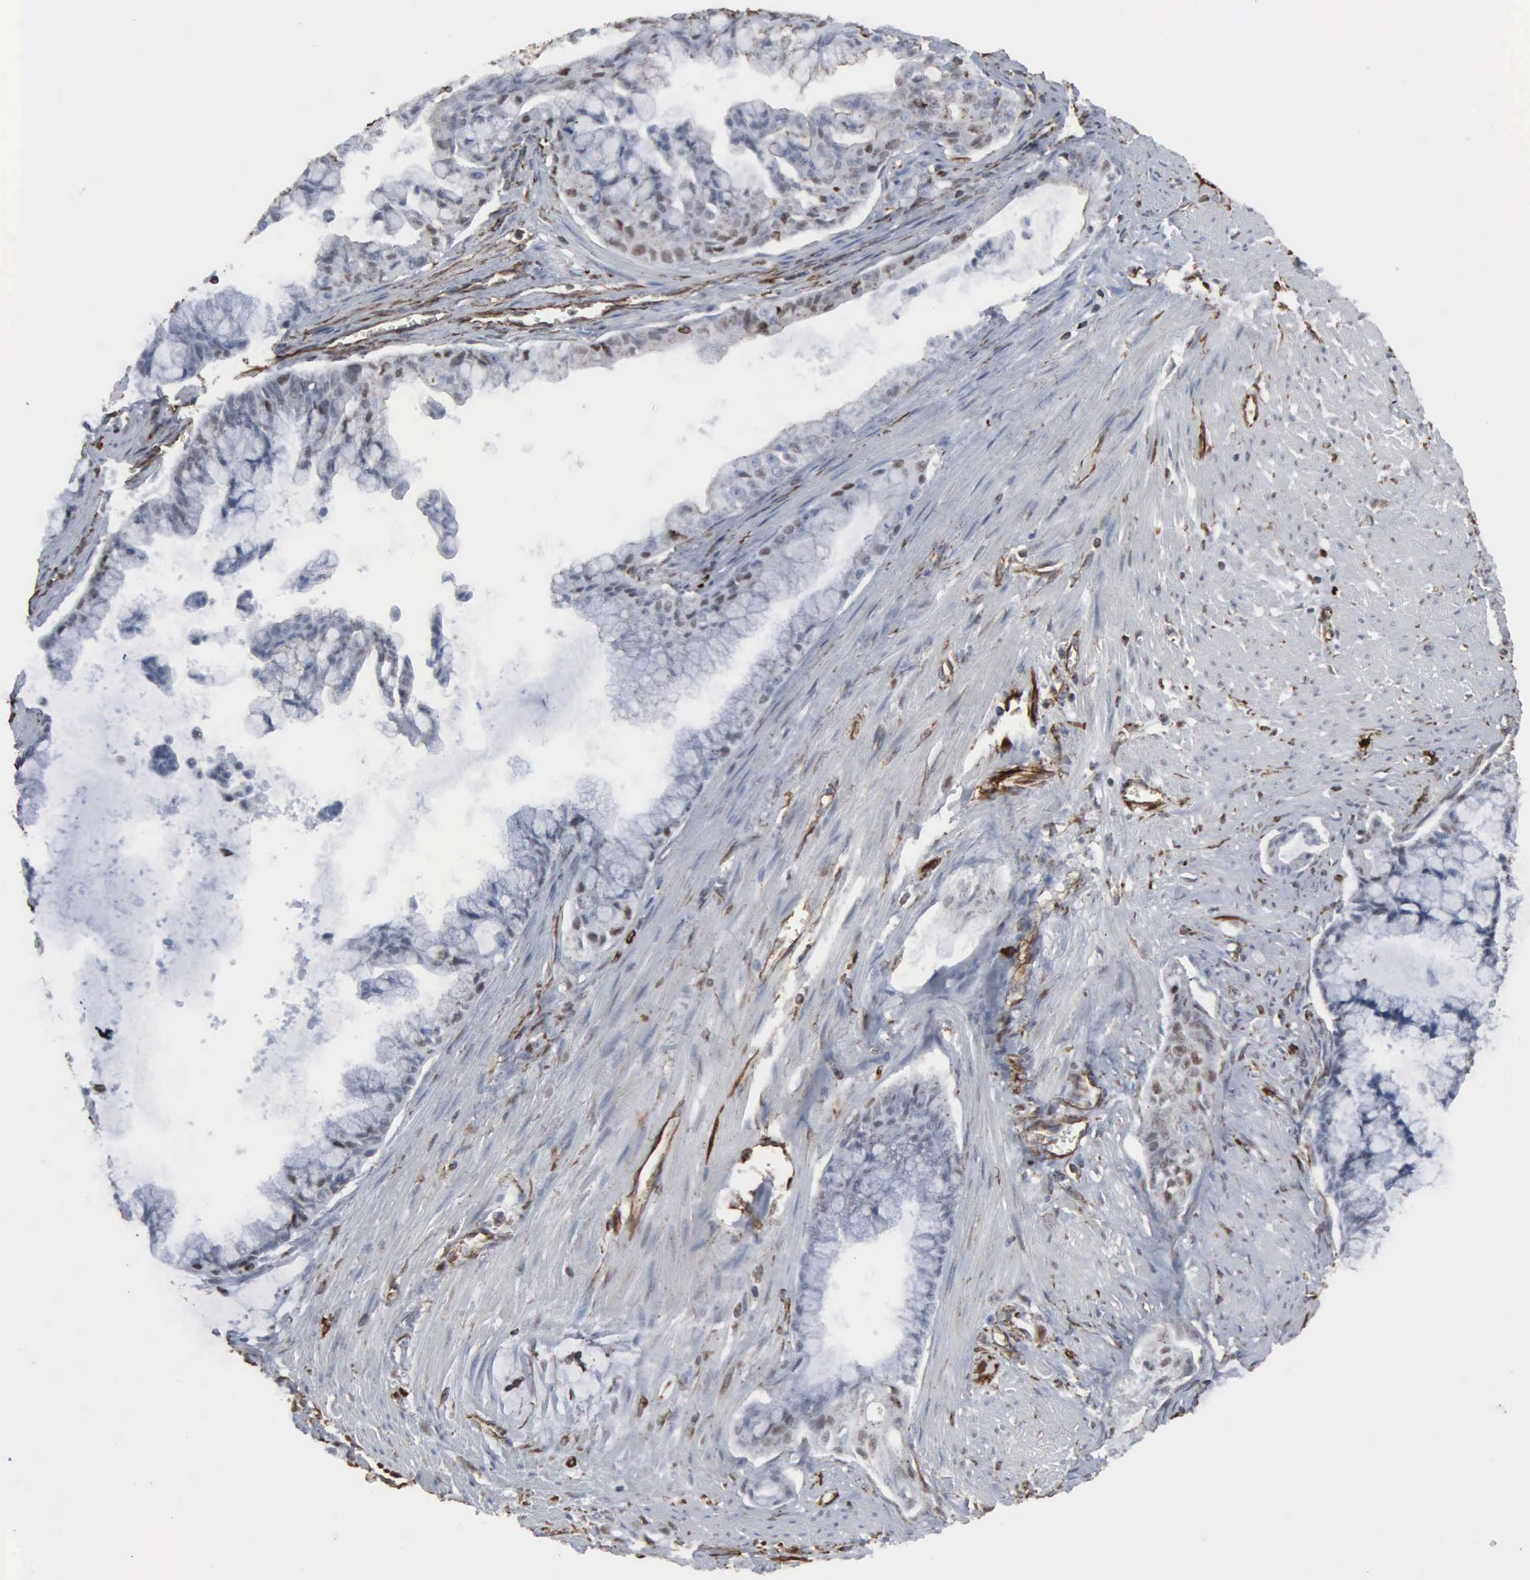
{"staining": {"intensity": "weak", "quantity": "<25%", "location": "nuclear"}, "tissue": "pancreatic cancer", "cell_type": "Tumor cells", "image_type": "cancer", "snomed": [{"axis": "morphology", "description": "Adenocarcinoma, NOS"}, {"axis": "topography", "description": "Pancreas"}], "caption": "High magnification brightfield microscopy of adenocarcinoma (pancreatic) stained with DAB (3,3'-diaminobenzidine) (brown) and counterstained with hematoxylin (blue): tumor cells show no significant staining.", "gene": "CCNE1", "patient": {"sex": "male", "age": 59}}